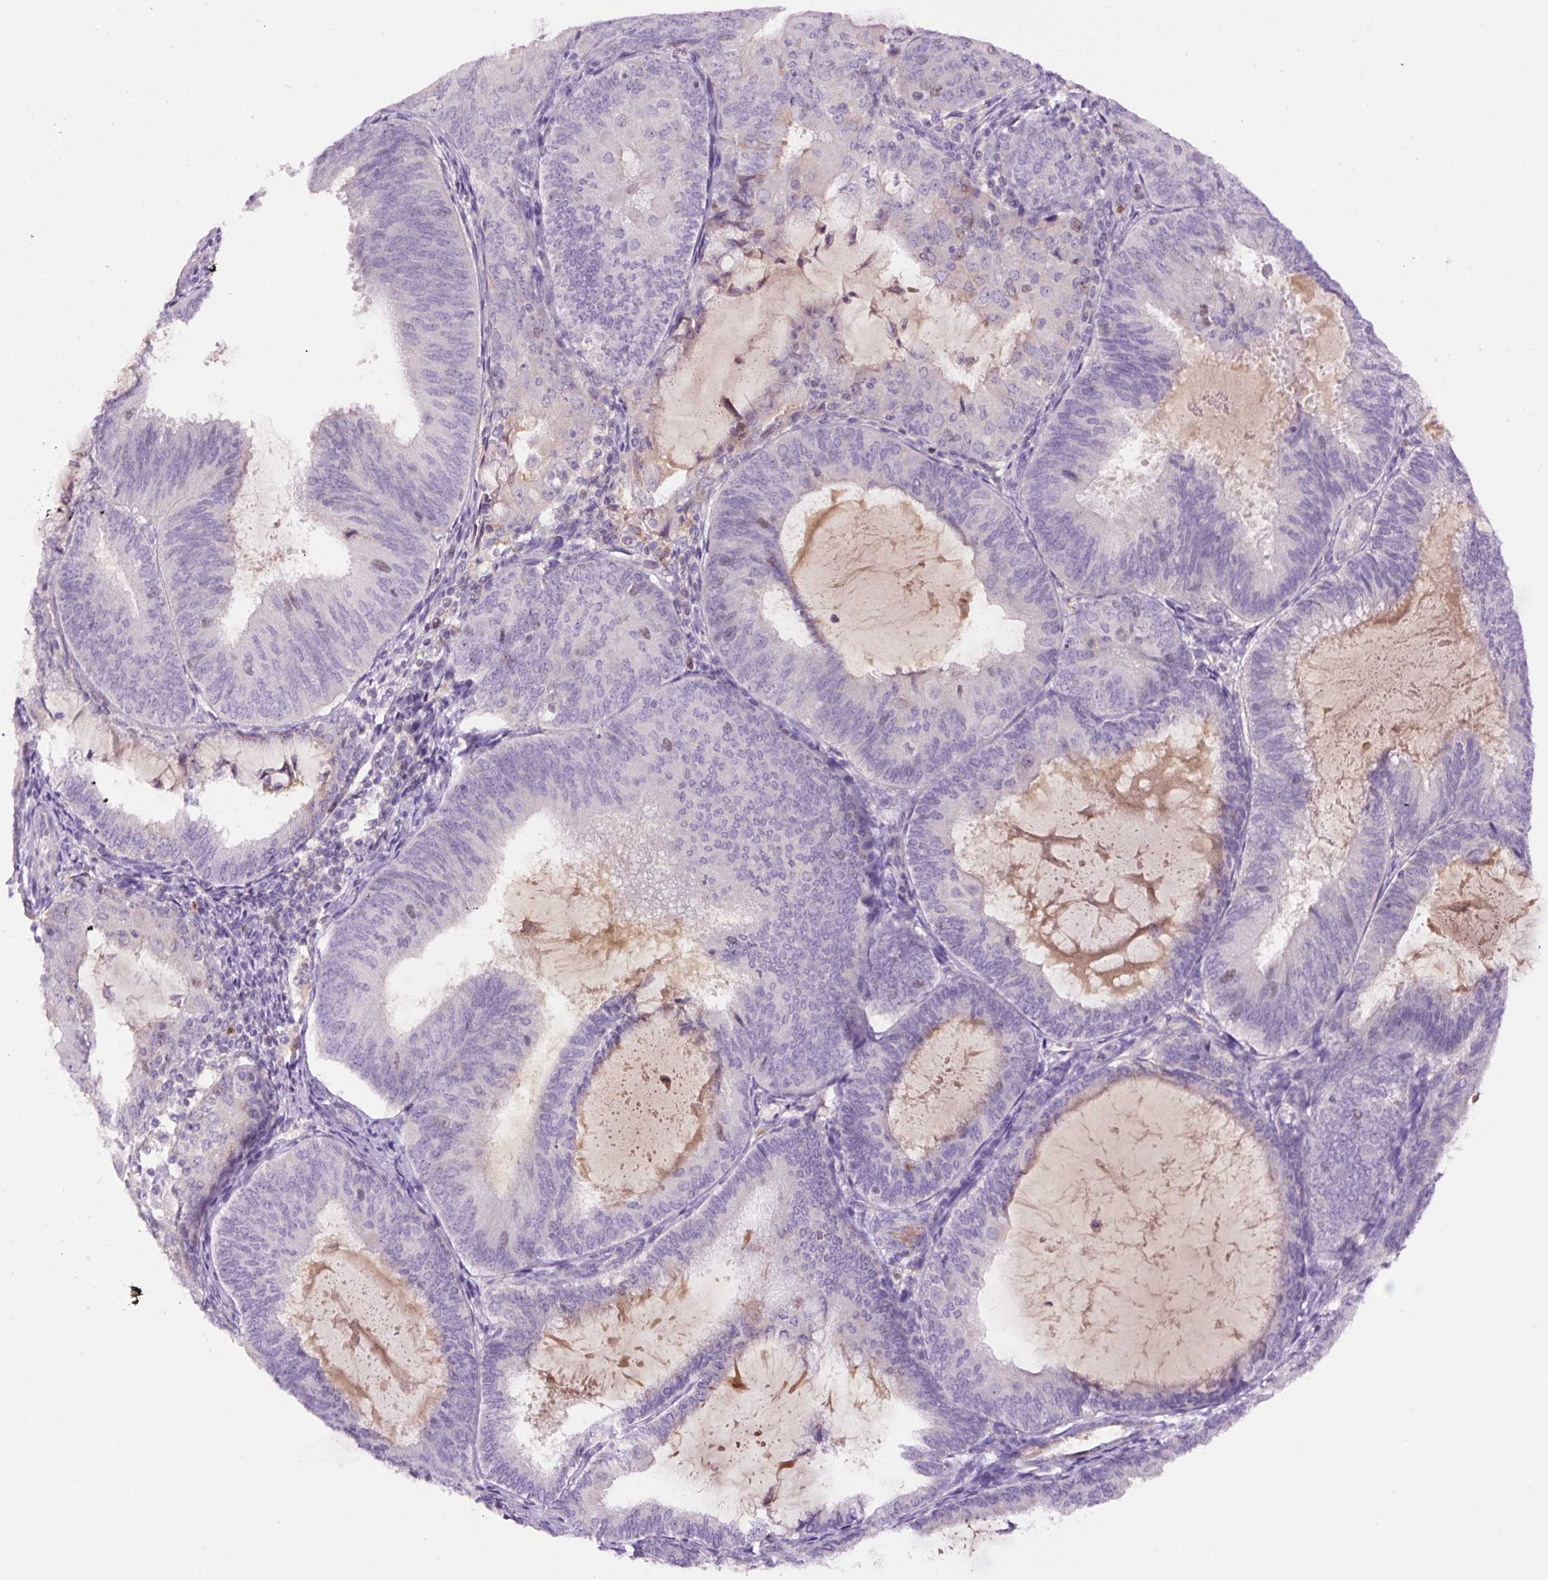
{"staining": {"intensity": "weak", "quantity": "<25%", "location": "nuclear"}, "tissue": "endometrial cancer", "cell_type": "Tumor cells", "image_type": "cancer", "snomed": [{"axis": "morphology", "description": "Adenocarcinoma, NOS"}, {"axis": "topography", "description": "Endometrium"}], "caption": "Endometrial cancer (adenocarcinoma) stained for a protein using immunohistochemistry reveals no expression tumor cells.", "gene": "DPPA4", "patient": {"sex": "female", "age": 81}}